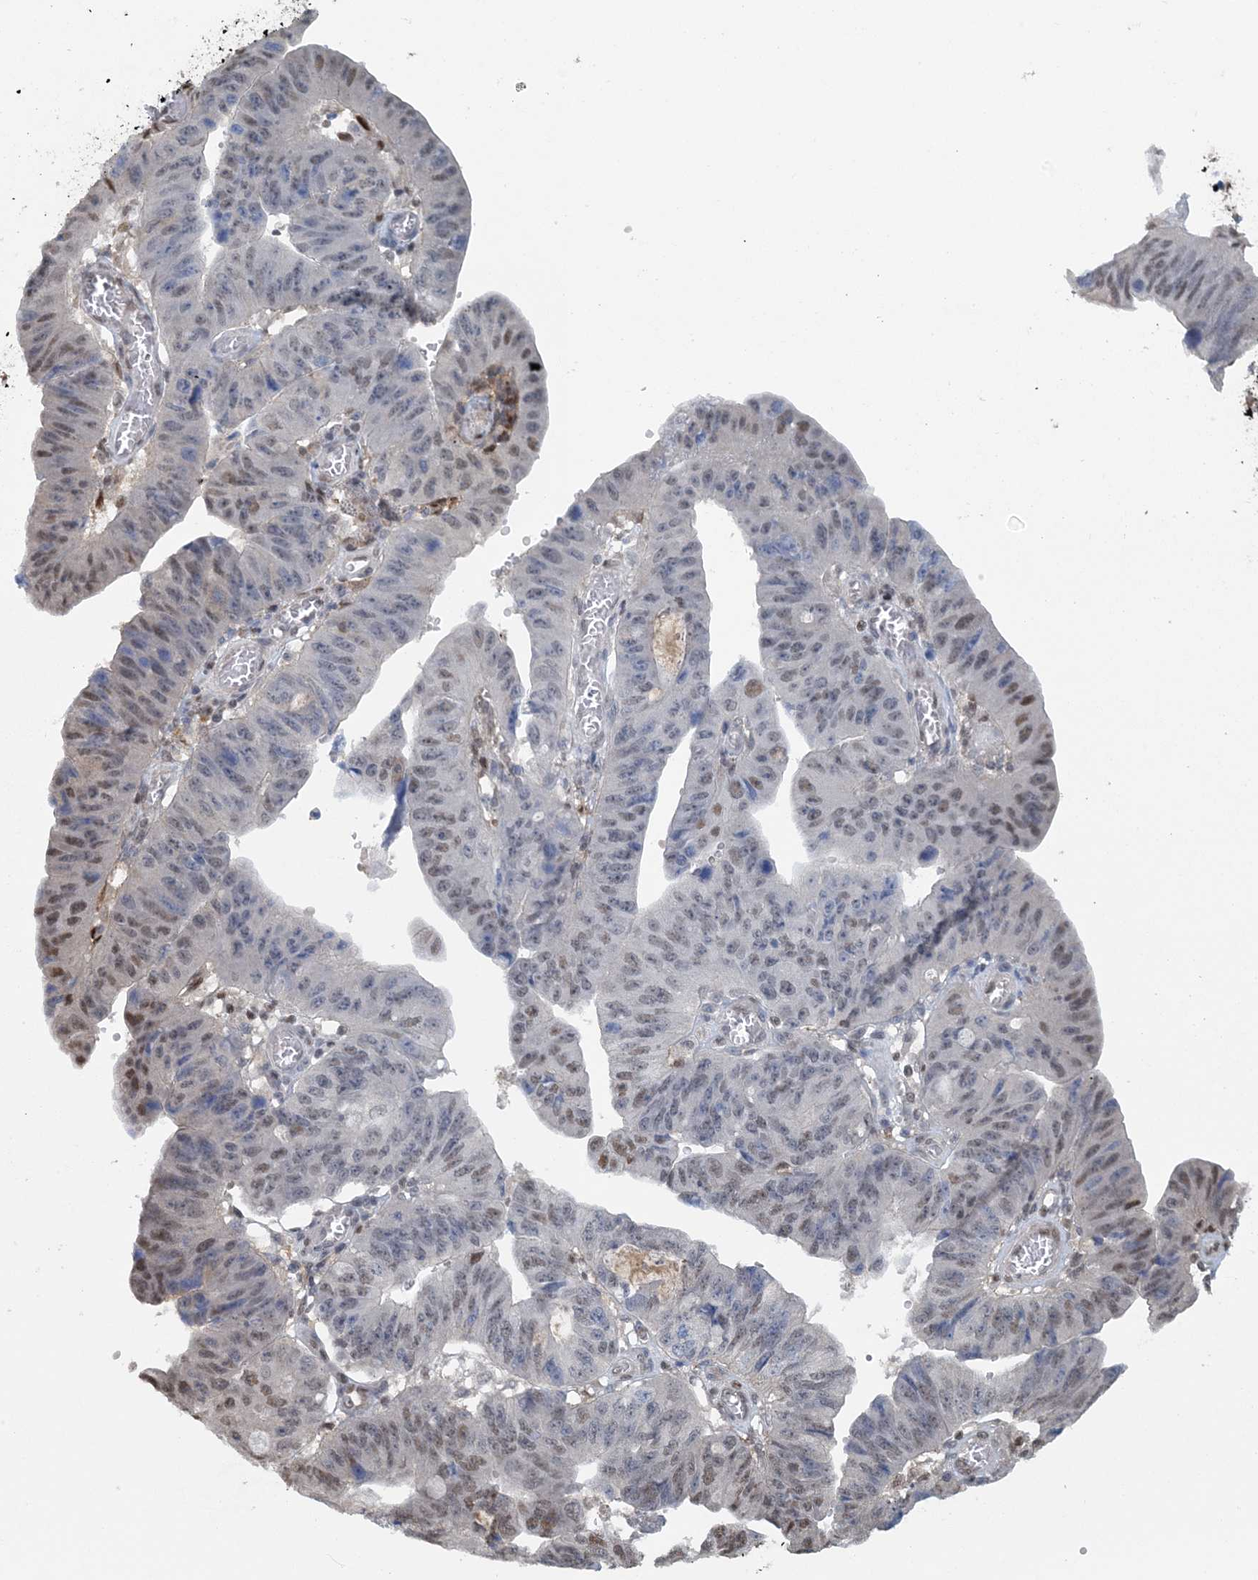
{"staining": {"intensity": "moderate", "quantity": "<25%", "location": "nuclear"}, "tissue": "stomach cancer", "cell_type": "Tumor cells", "image_type": "cancer", "snomed": [{"axis": "morphology", "description": "Adenocarcinoma, NOS"}, {"axis": "topography", "description": "Stomach"}], "caption": "Stomach adenocarcinoma stained with immunohistochemistry (IHC) exhibits moderate nuclear positivity in approximately <25% of tumor cells.", "gene": "HIKESHI", "patient": {"sex": "male", "age": 59}}